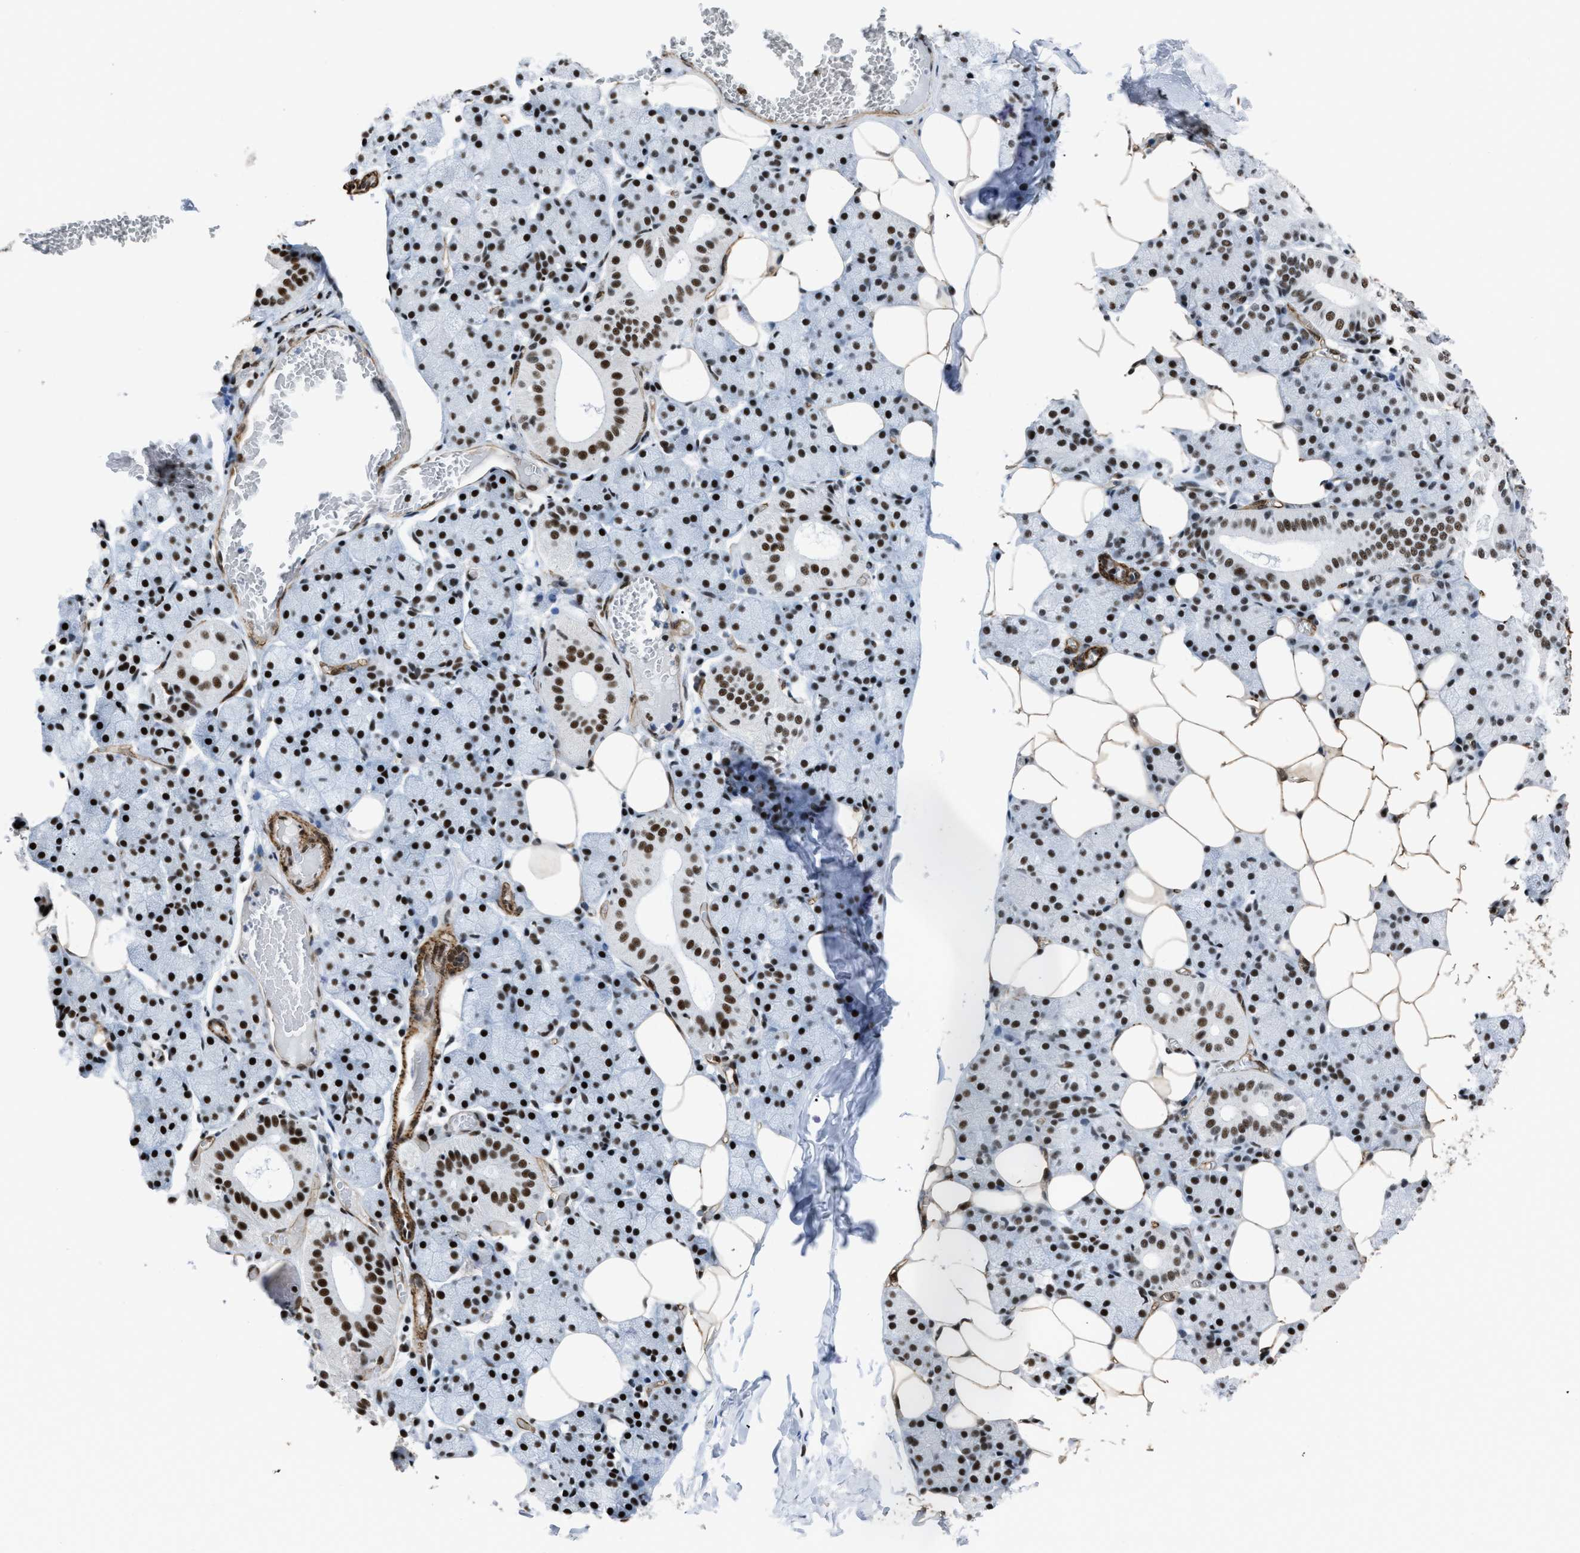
{"staining": {"intensity": "moderate", "quantity": ">75%", "location": "nuclear"}, "tissue": "salivary gland", "cell_type": "Glandular cells", "image_type": "normal", "snomed": [{"axis": "morphology", "description": "Normal tissue, NOS"}, {"axis": "topography", "description": "Salivary gland"}], "caption": "Protein analysis of benign salivary gland displays moderate nuclear expression in about >75% of glandular cells. Nuclei are stained in blue.", "gene": "DDX5", "patient": {"sex": "female", "age": 33}}